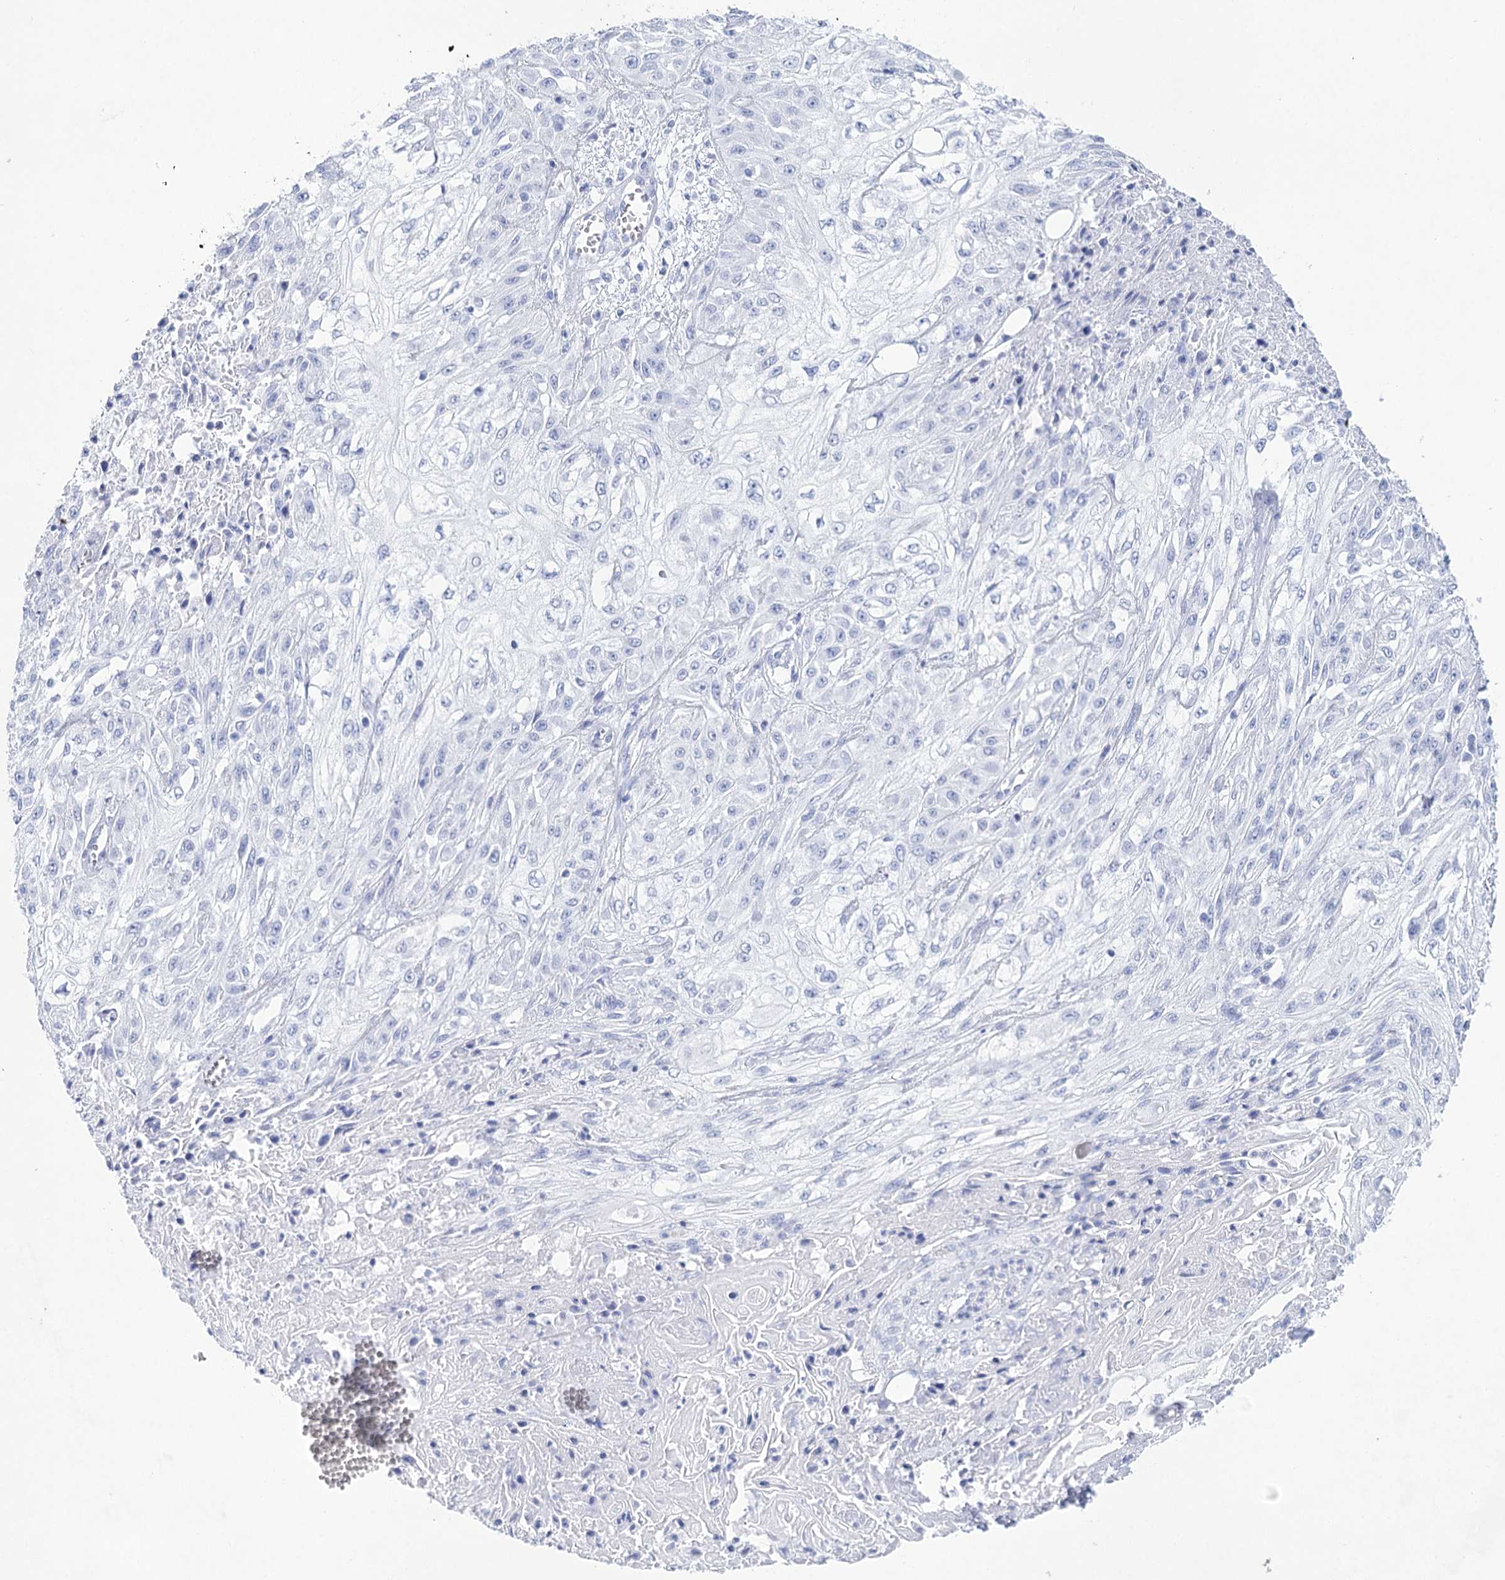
{"staining": {"intensity": "negative", "quantity": "none", "location": "none"}, "tissue": "skin cancer", "cell_type": "Tumor cells", "image_type": "cancer", "snomed": [{"axis": "morphology", "description": "Squamous cell carcinoma, NOS"}, {"axis": "morphology", "description": "Squamous cell carcinoma, metastatic, NOS"}, {"axis": "topography", "description": "Skin"}, {"axis": "topography", "description": "Lymph node"}], "caption": "Skin metastatic squamous cell carcinoma was stained to show a protein in brown. There is no significant expression in tumor cells.", "gene": "LALBA", "patient": {"sex": "male", "age": 75}}